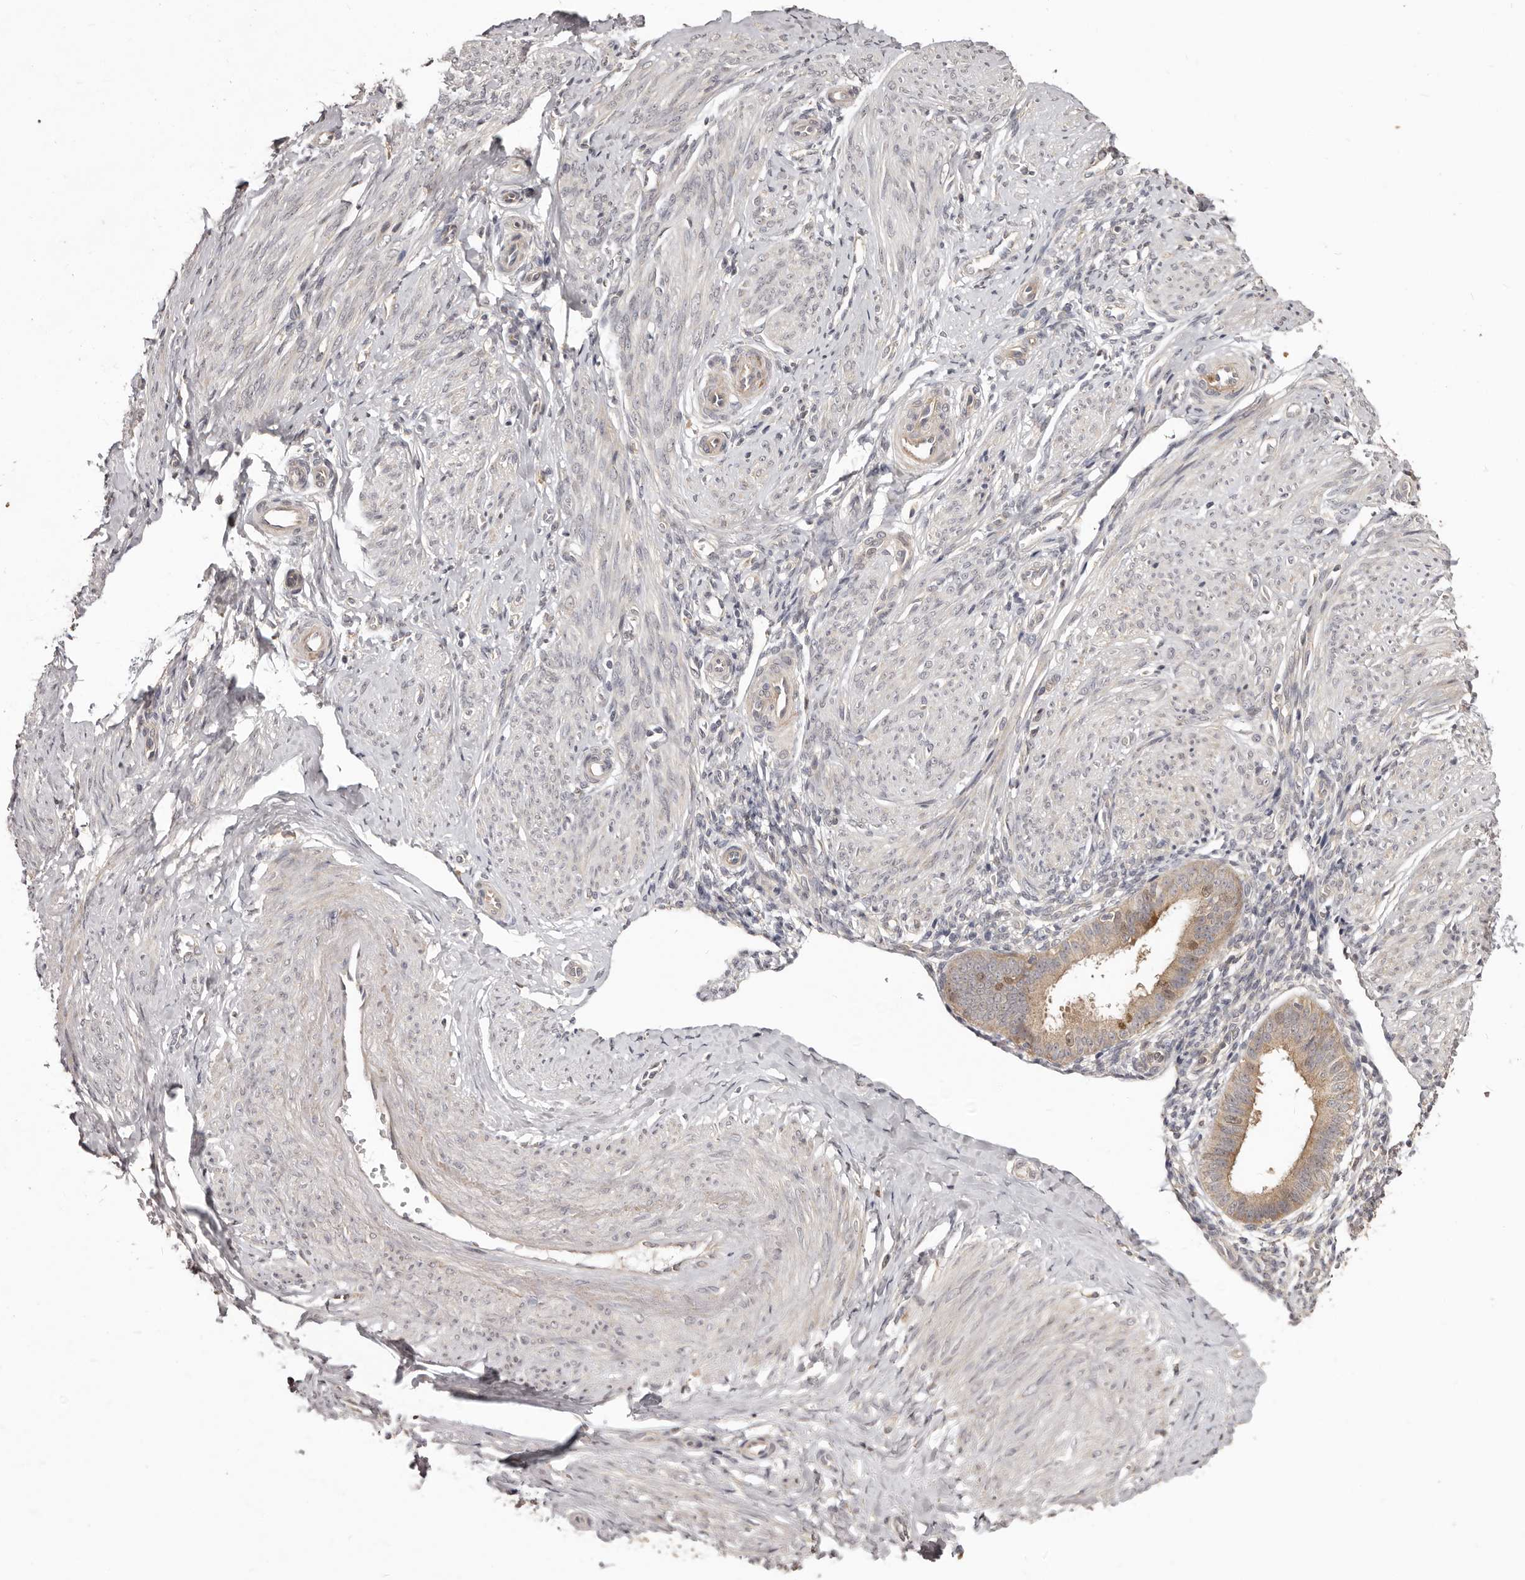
{"staining": {"intensity": "negative", "quantity": "none", "location": "none"}, "tissue": "endometrium", "cell_type": "Cells in endometrial stroma", "image_type": "normal", "snomed": [{"axis": "morphology", "description": "Normal tissue, NOS"}, {"axis": "topography", "description": "Uterus"}, {"axis": "topography", "description": "Endometrium"}], "caption": "Immunohistochemistry of unremarkable endometrium exhibits no expression in cells in endometrial stroma.", "gene": "RNF187", "patient": {"sex": "female", "age": 48}}